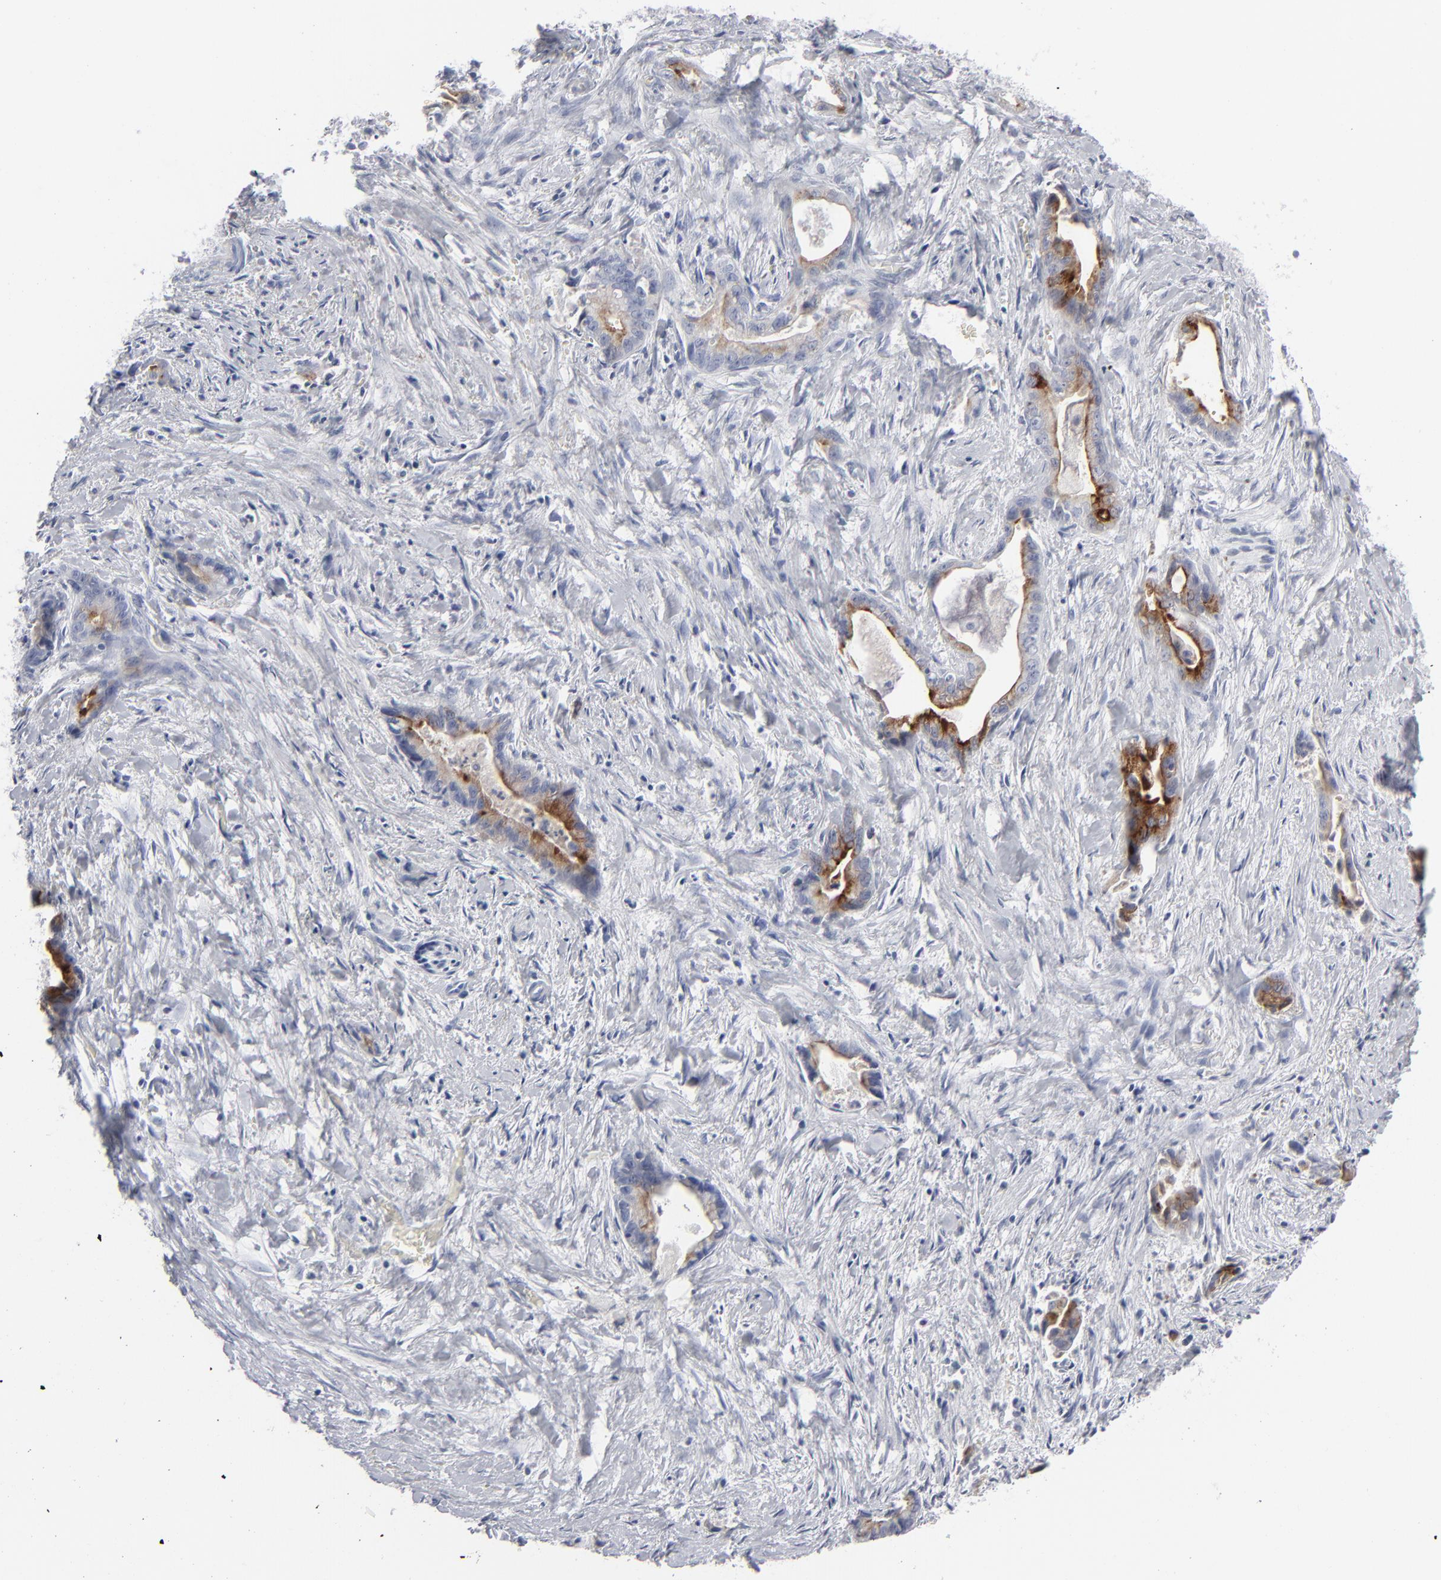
{"staining": {"intensity": "strong", "quantity": "<25%", "location": "cytoplasmic/membranous"}, "tissue": "liver cancer", "cell_type": "Tumor cells", "image_type": "cancer", "snomed": [{"axis": "morphology", "description": "Cholangiocarcinoma"}, {"axis": "topography", "description": "Liver"}], "caption": "Liver cholangiocarcinoma stained with DAB immunohistochemistry (IHC) displays medium levels of strong cytoplasmic/membranous expression in approximately <25% of tumor cells.", "gene": "MSLN", "patient": {"sex": "female", "age": 55}}